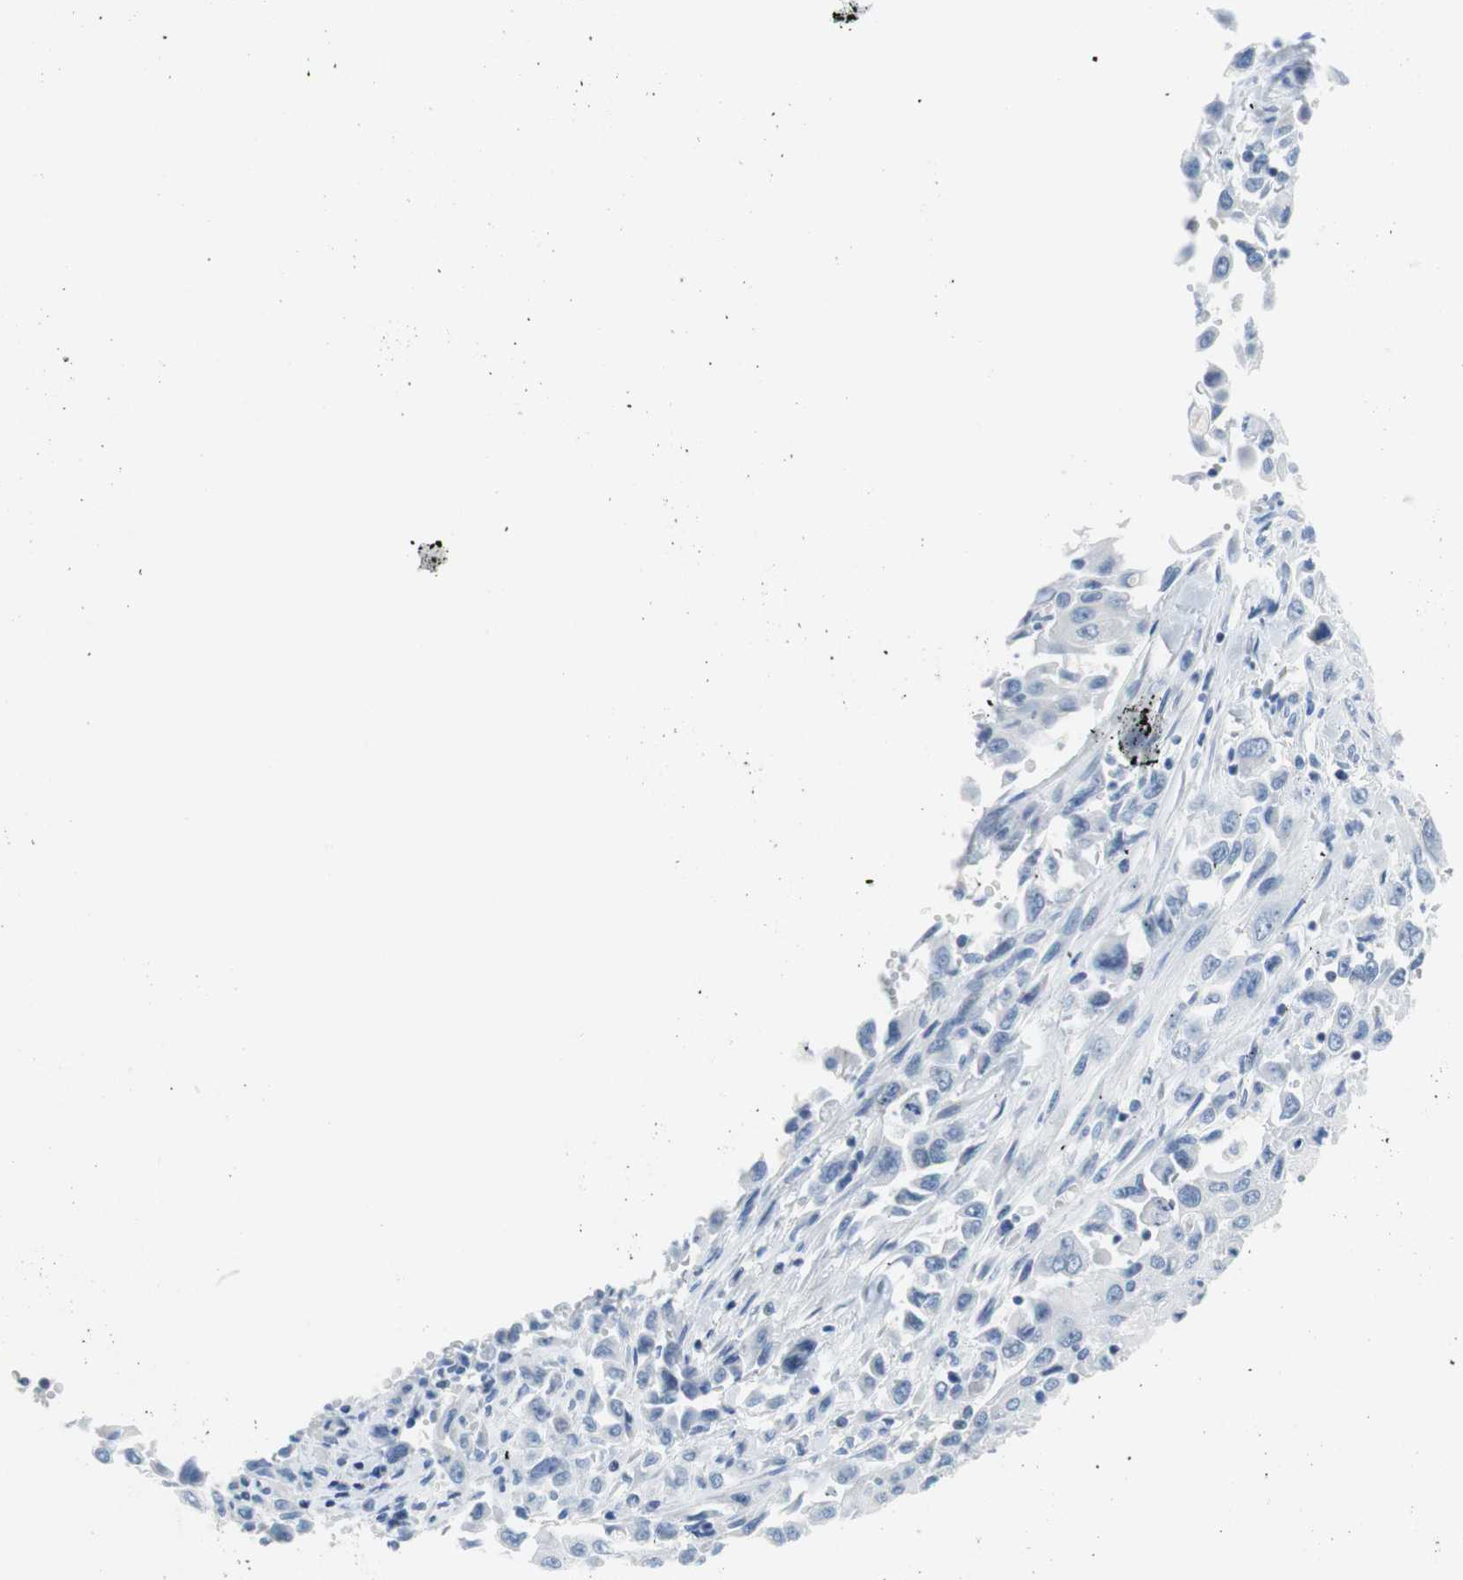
{"staining": {"intensity": "negative", "quantity": "none", "location": "none"}, "tissue": "pancreatic cancer", "cell_type": "Tumor cells", "image_type": "cancer", "snomed": [{"axis": "morphology", "description": "Adenocarcinoma, NOS"}, {"axis": "topography", "description": "Pancreas"}], "caption": "Tumor cells show no significant staining in pancreatic cancer (adenocarcinoma). The staining was performed using DAB to visualize the protein expression in brown, while the nuclei were stained in blue with hematoxylin (Magnification: 20x).", "gene": "MYH1", "patient": {"sex": "male", "age": 70}}